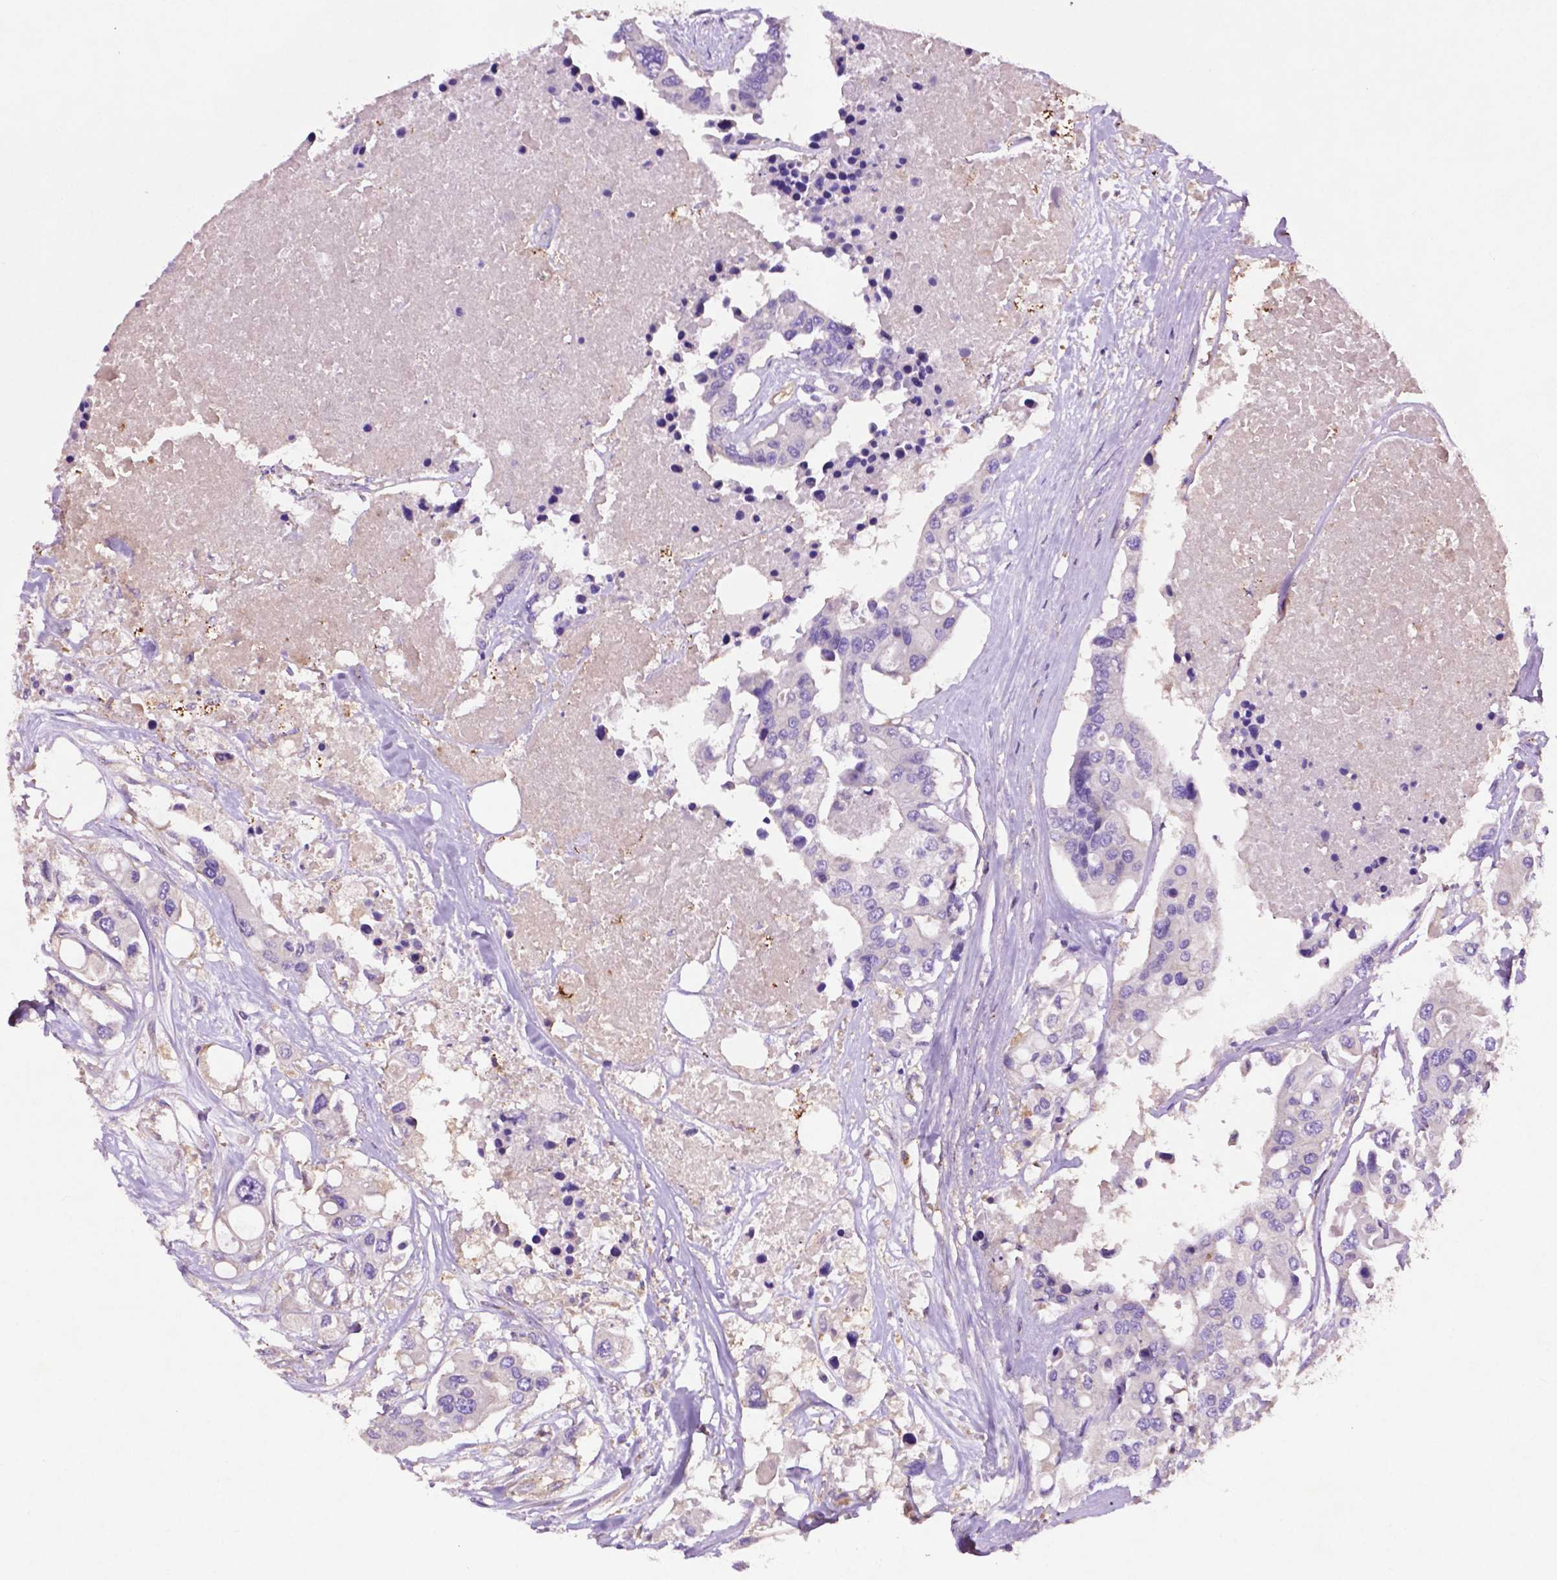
{"staining": {"intensity": "negative", "quantity": "none", "location": "none"}, "tissue": "colorectal cancer", "cell_type": "Tumor cells", "image_type": "cancer", "snomed": [{"axis": "morphology", "description": "Adenocarcinoma, NOS"}, {"axis": "topography", "description": "Colon"}], "caption": "Colorectal cancer stained for a protein using immunohistochemistry (IHC) exhibits no expression tumor cells.", "gene": "GDPD5", "patient": {"sex": "male", "age": 77}}